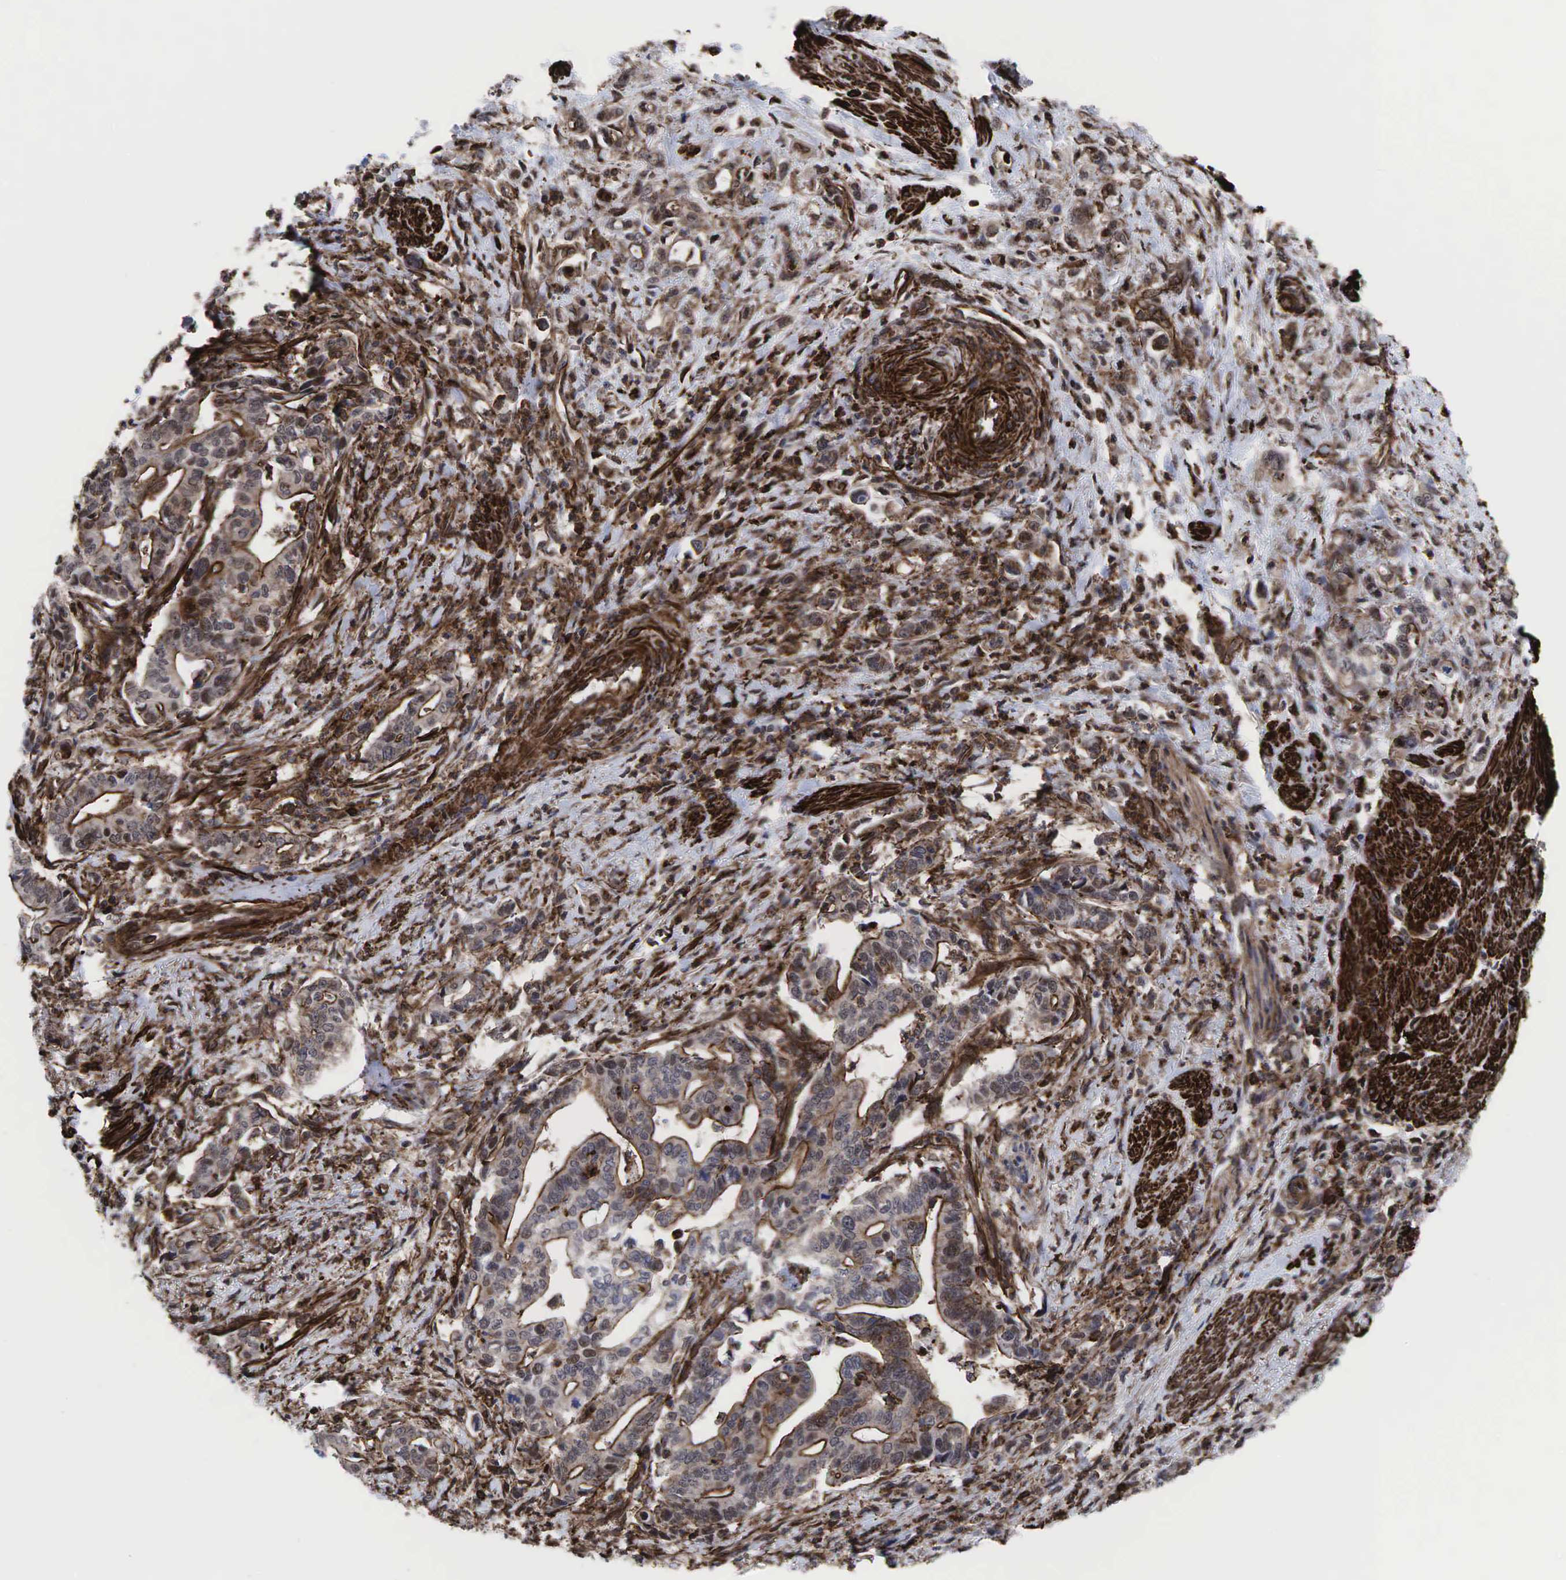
{"staining": {"intensity": "moderate", "quantity": ">75%", "location": "cytoplasmic/membranous"}, "tissue": "stomach cancer", "cell_type": "Tumor cells", "image_type": "cancer", "snomed": [{"axis": "morphology", "description": "Adenocarcinoma, NOS"}, {"axis": "topography", "description": "Stomach"}], "caption": "Adenocarcinoma (stomach) tissue shows moderate cytoplasmic/membranous staining in about >75% of tumor cells, visualized by immunohistochemistry. The staining was performed using DAB (3,3'-diaminobenzidine) to visualize the protein expression in brown, while the nuclei were stained in blue with hematoxylin (Magnification: 20x).", "gene": "GPRASP1", "patient": {"sex": "female", "age": 76}}